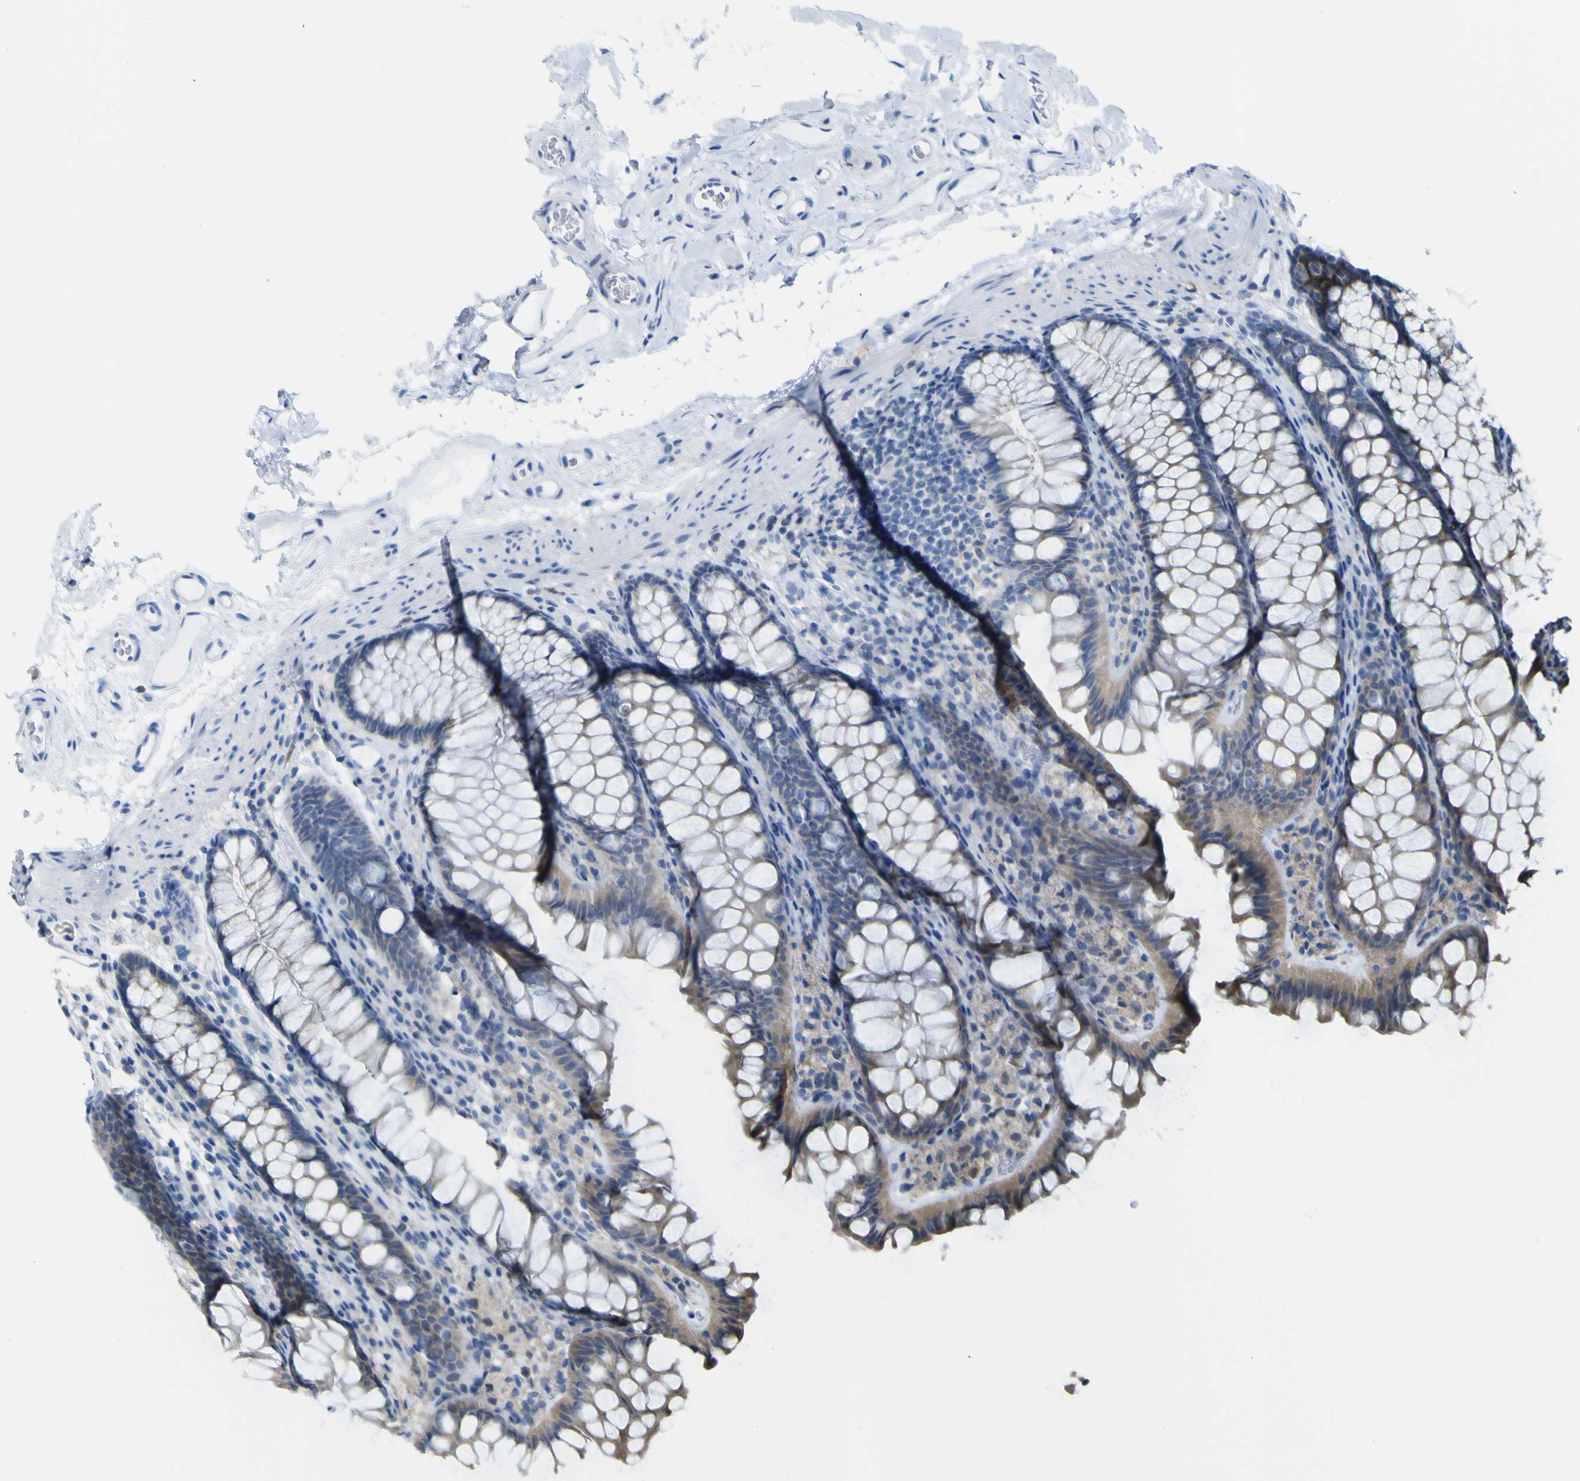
{"staining": {"intensity": "negative", "quantity": "none", "location": "none"}, "tissue": "colon", "cell_type": "Endothelial cells", "image_type": "normal", "snomed": [{"axis": "morphology", "description": "Normal tissue, NOS"}, {"axis": "topography", "description": "Colon"}], "caption": "Image shows no significant protein positivity in endothelial cells of normal colon. (Stains: DAB IHC with hematoxylin counter stain, Microscopy: brightfield microscopy at high magnification).", "gene": "ABHD3", "patient": {"sex": "female", "age": 55}}